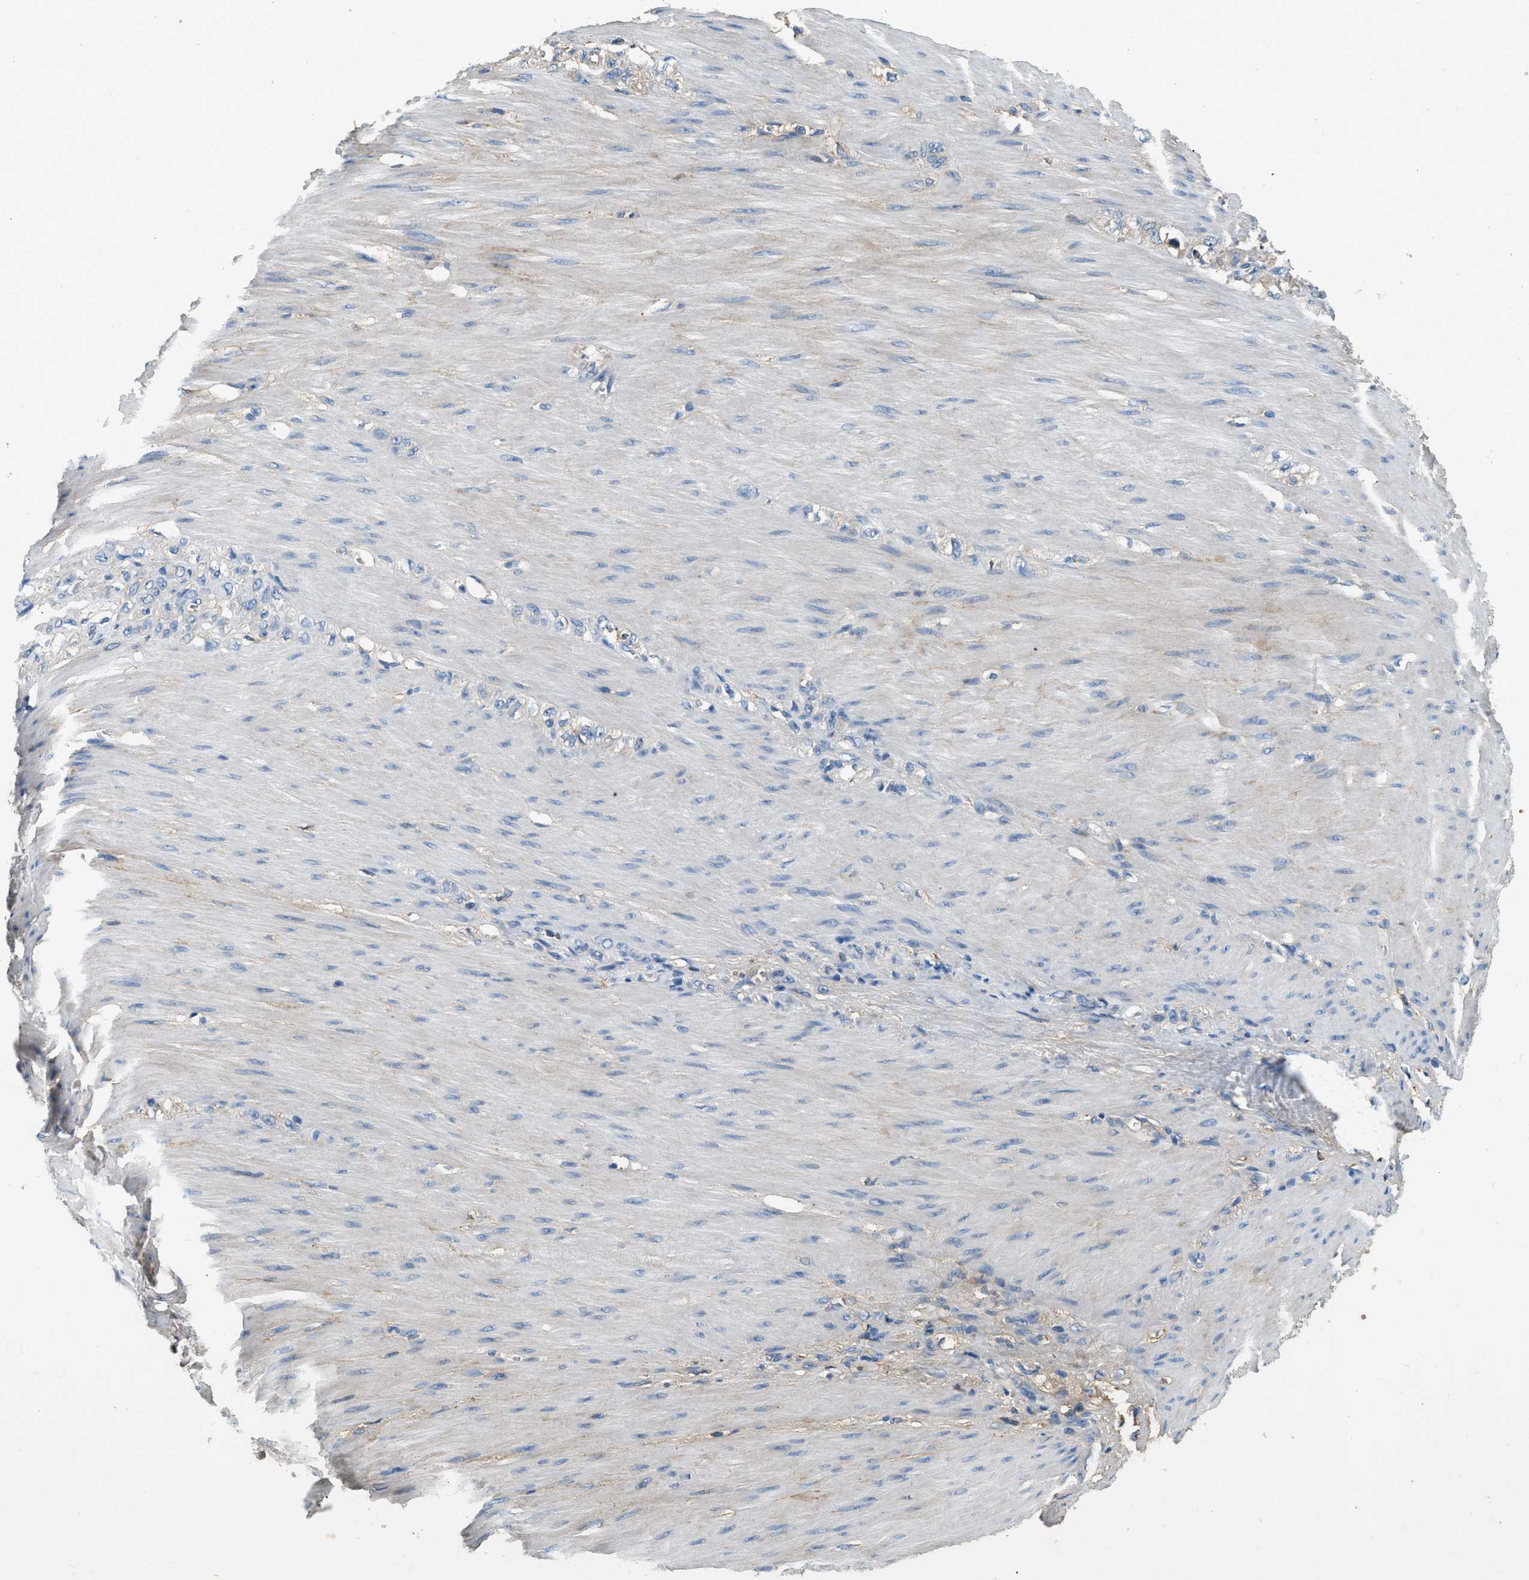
{"staining": {"intensity": "negative", "quantity": "none", "location": "none"}, "tissue": "stomach cancer", "cell_type": "Tumor cells", "image_type": "cancer", "snomed": [{"axis": "morphology", "description": "Normal tissue, NOS"}, {"axis": "morphology", "description": "Adenocarcinoma, NOS"}, {"axis": "topography", "description": "Stomach"}], "caption": "Image shows no protein staining in tumor cells of adenocarcinoma (stomach) tissue. (Stains: DAB (3,3'-diaminobenzidine) IHC with hematoxylin counter stain, Microscopy: brightfield microscopy at high magnification).", "gene": "STC1", "patient": {"sex": "male", "age": 82}}